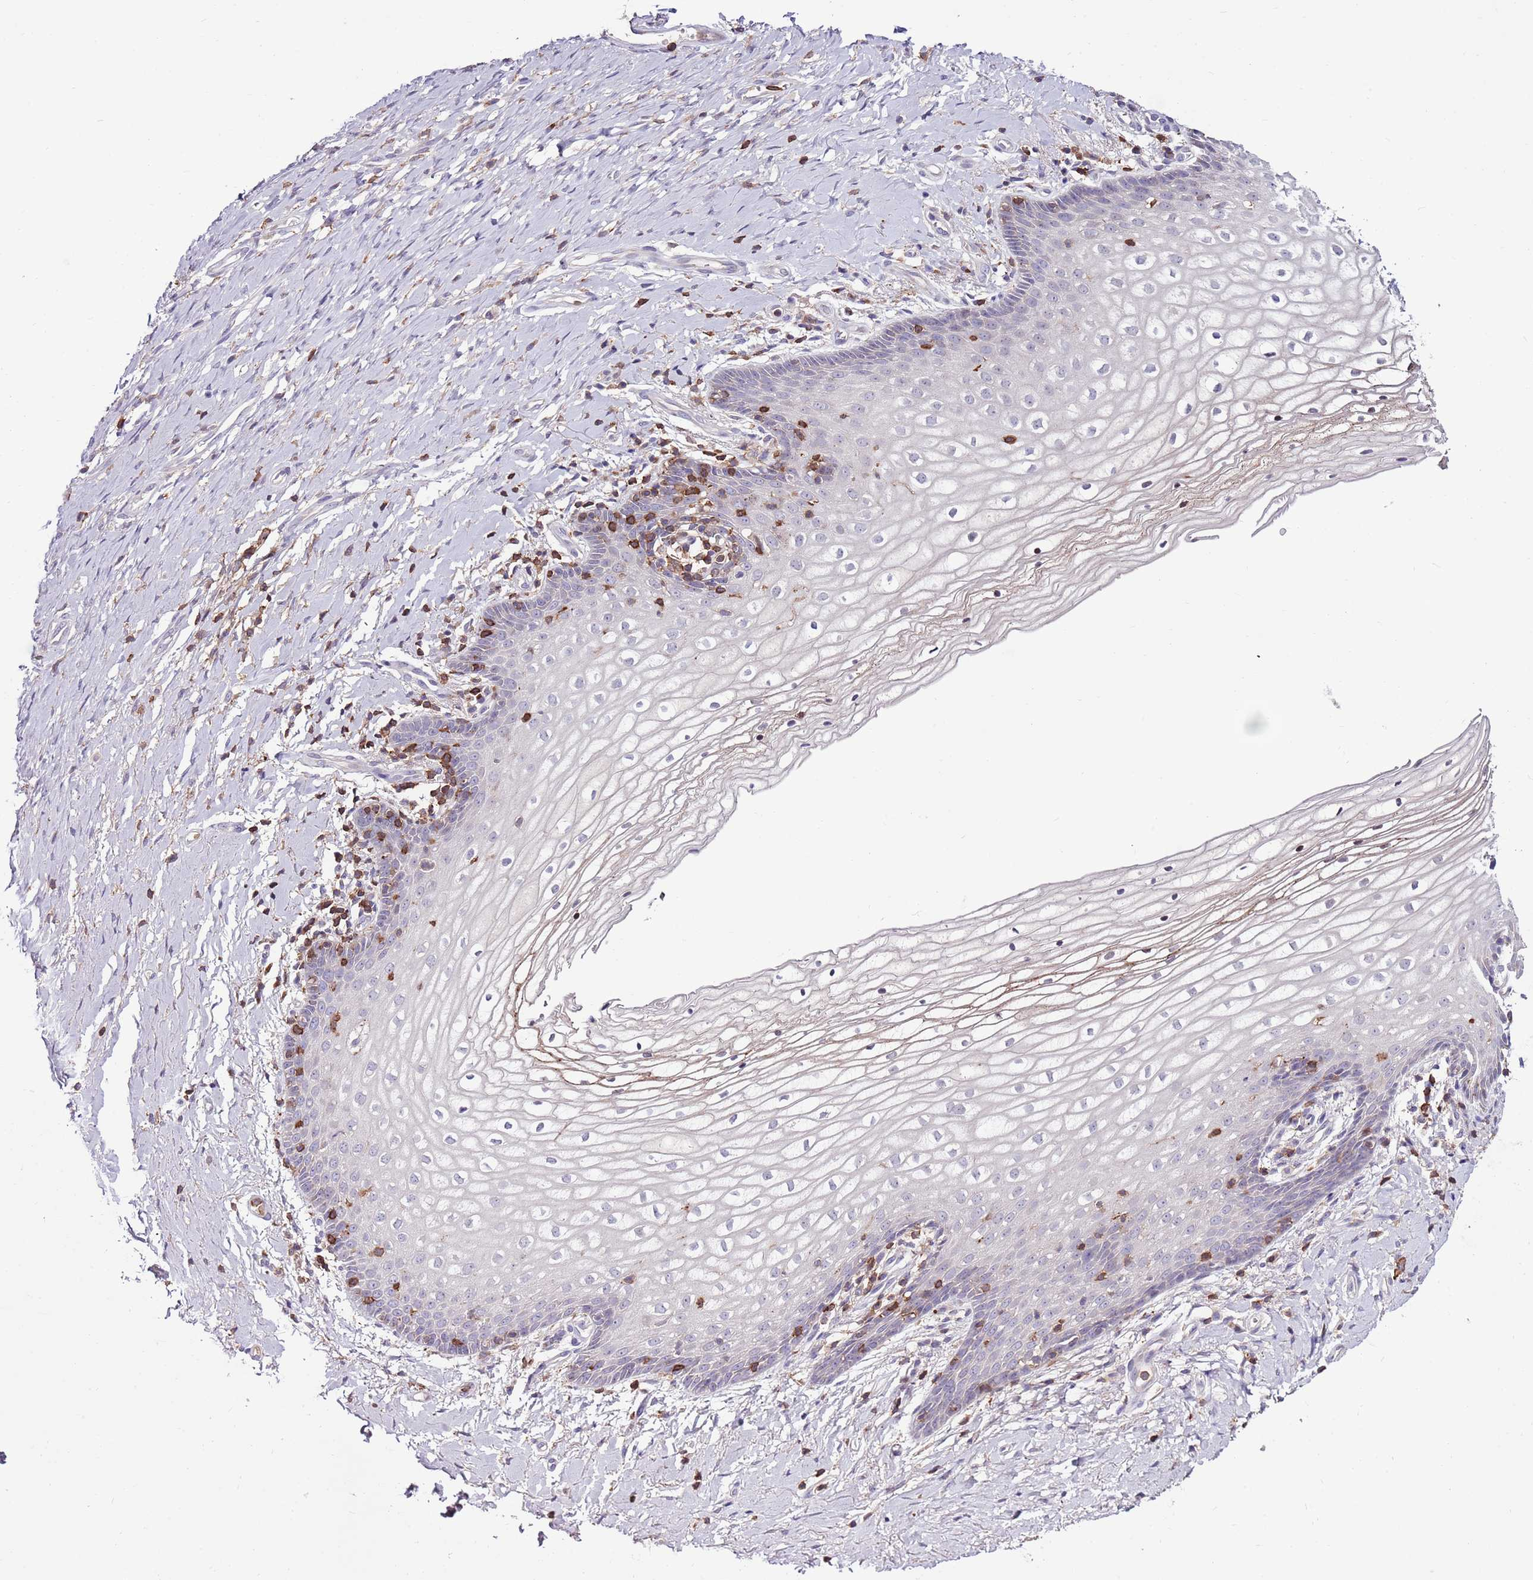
{"staining": {"intensity": "moderate", "quantity": "<25%", "location": "cytoplasmic/membranous"}, "tissue": "vagina", "cell_type": "Squamous epithelial cells", "image_type": "normal", "snomed": [{"axis": "morphology", "description": "Normal tissue, NOS"}, {"axis": "topography", "description": "Vagina"}], "caption": "Immunohistochemistry (IHC) (DAB) staining of normal vagina displays moderate cytoplasmic/membranous protein staining in about <25% of squamous epithelial cells. Using DAB (3,3'-diaminobenzidine) (brown) and hematoxylin (blue) stains, captured at high magnification using brightfield microscopy.", "gene": "ZSWIM1", "patient": {"sex": "female", "age": 60}}